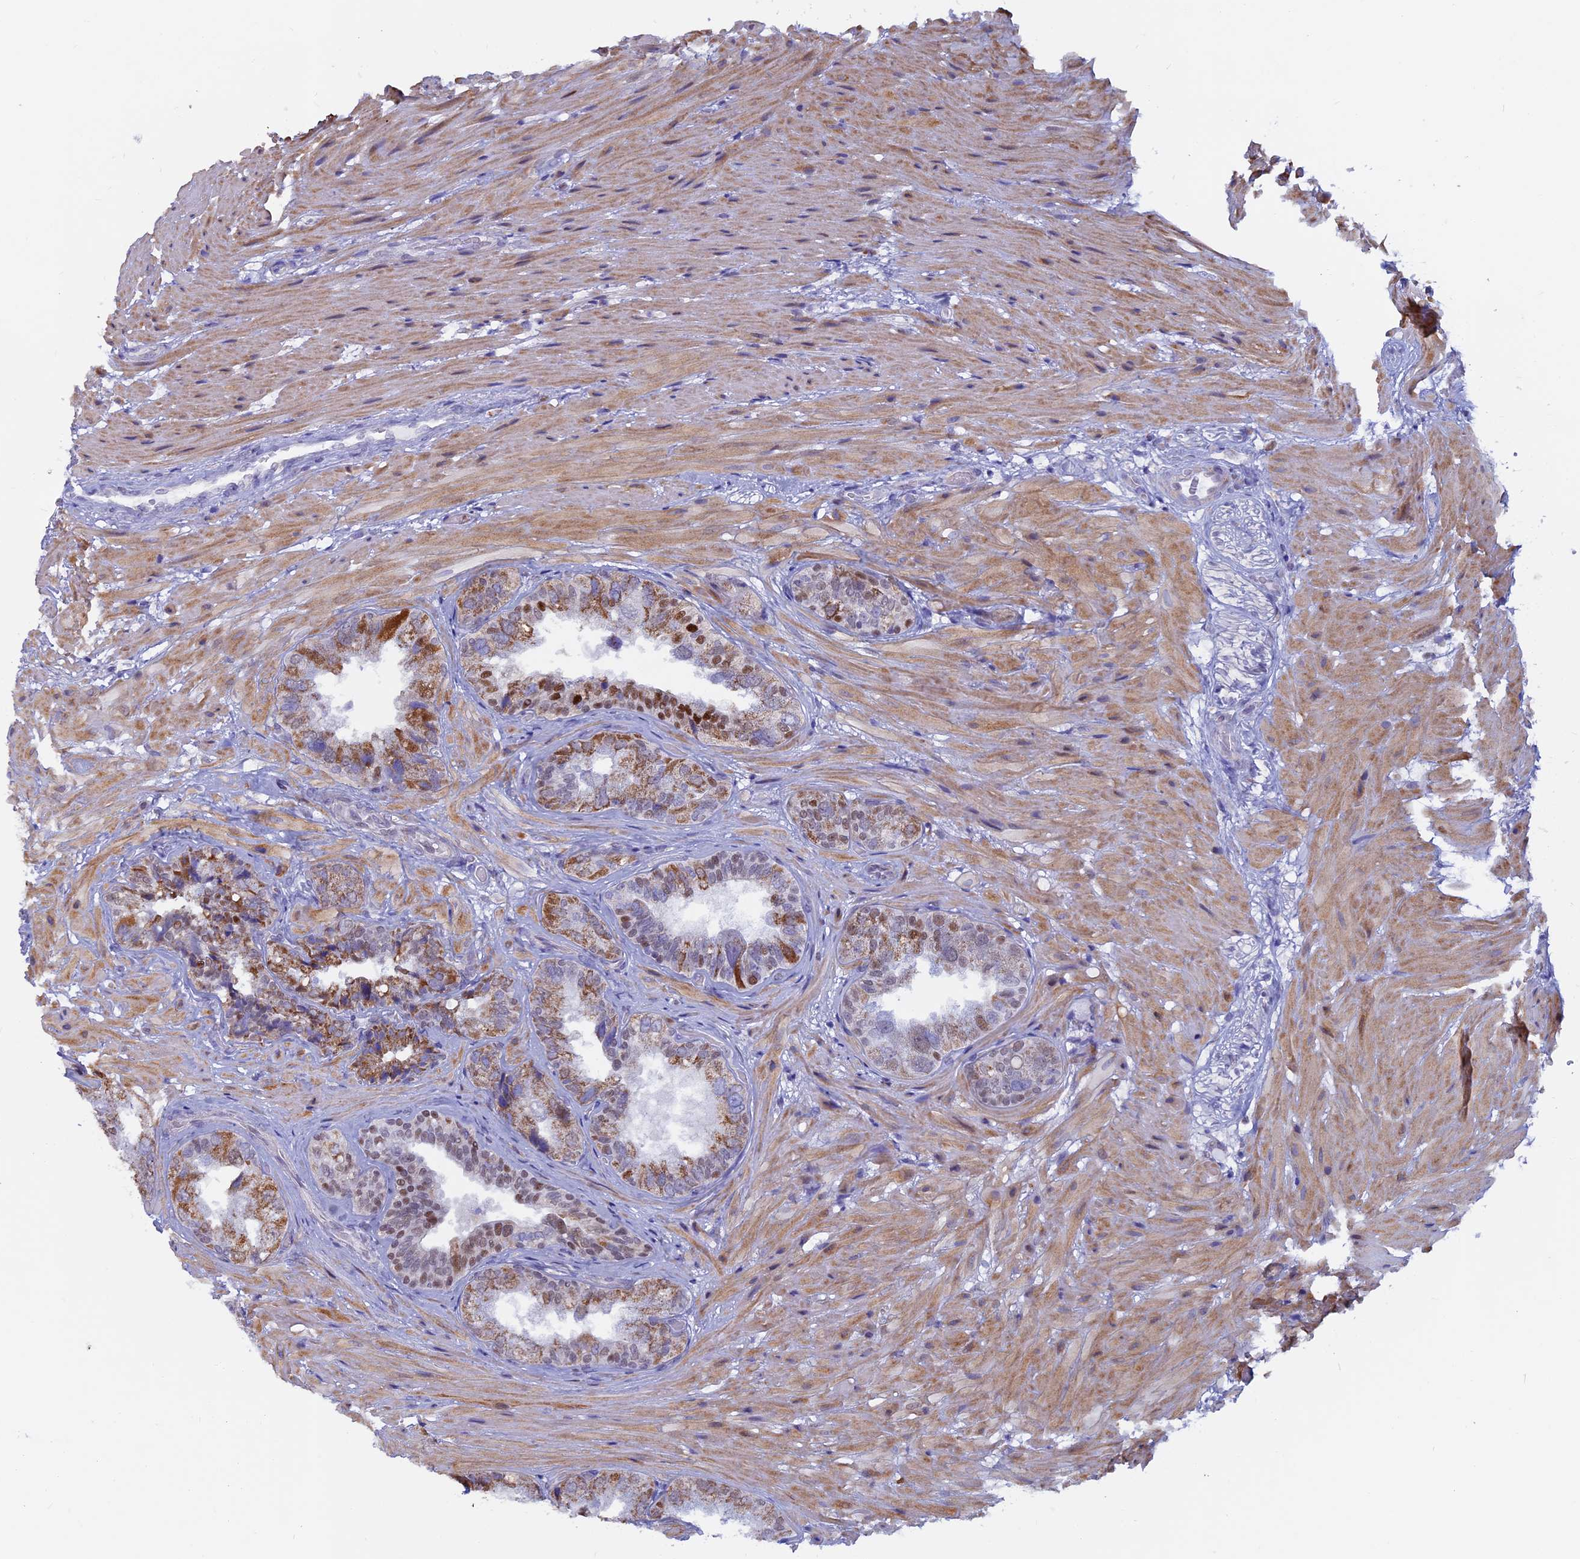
{"staining": {"intensity": "moderate", "quantity": "<25%", "location": "cytoplasmic/membranous,nuclear"}, "tissue": "seminal vesicle", "cell_type": "Glandular cells", "image_type": "normal", "snomed": [{"axis": "morphology", "description": "Normal tissue, NOS"}, {"axis": "topography", "description": "Seminal veicle"}, {"axis": "topography", "description": "Peripheral nerve tissue"}], "caption": "High-magnification brightfield microscopy of benign seminal vesicle stained with DAB (brown) and counterstained with hematoxylin (blue). glandular cells exhibit moderate cytoplasmic/membranous,nuclear expression is identified in approximately<25% of cells. Ihc stains the protein in brown and the nuclei are stained blue.", "gene": "ACSS1", "patient": {"sex": "male", "age": 63}}